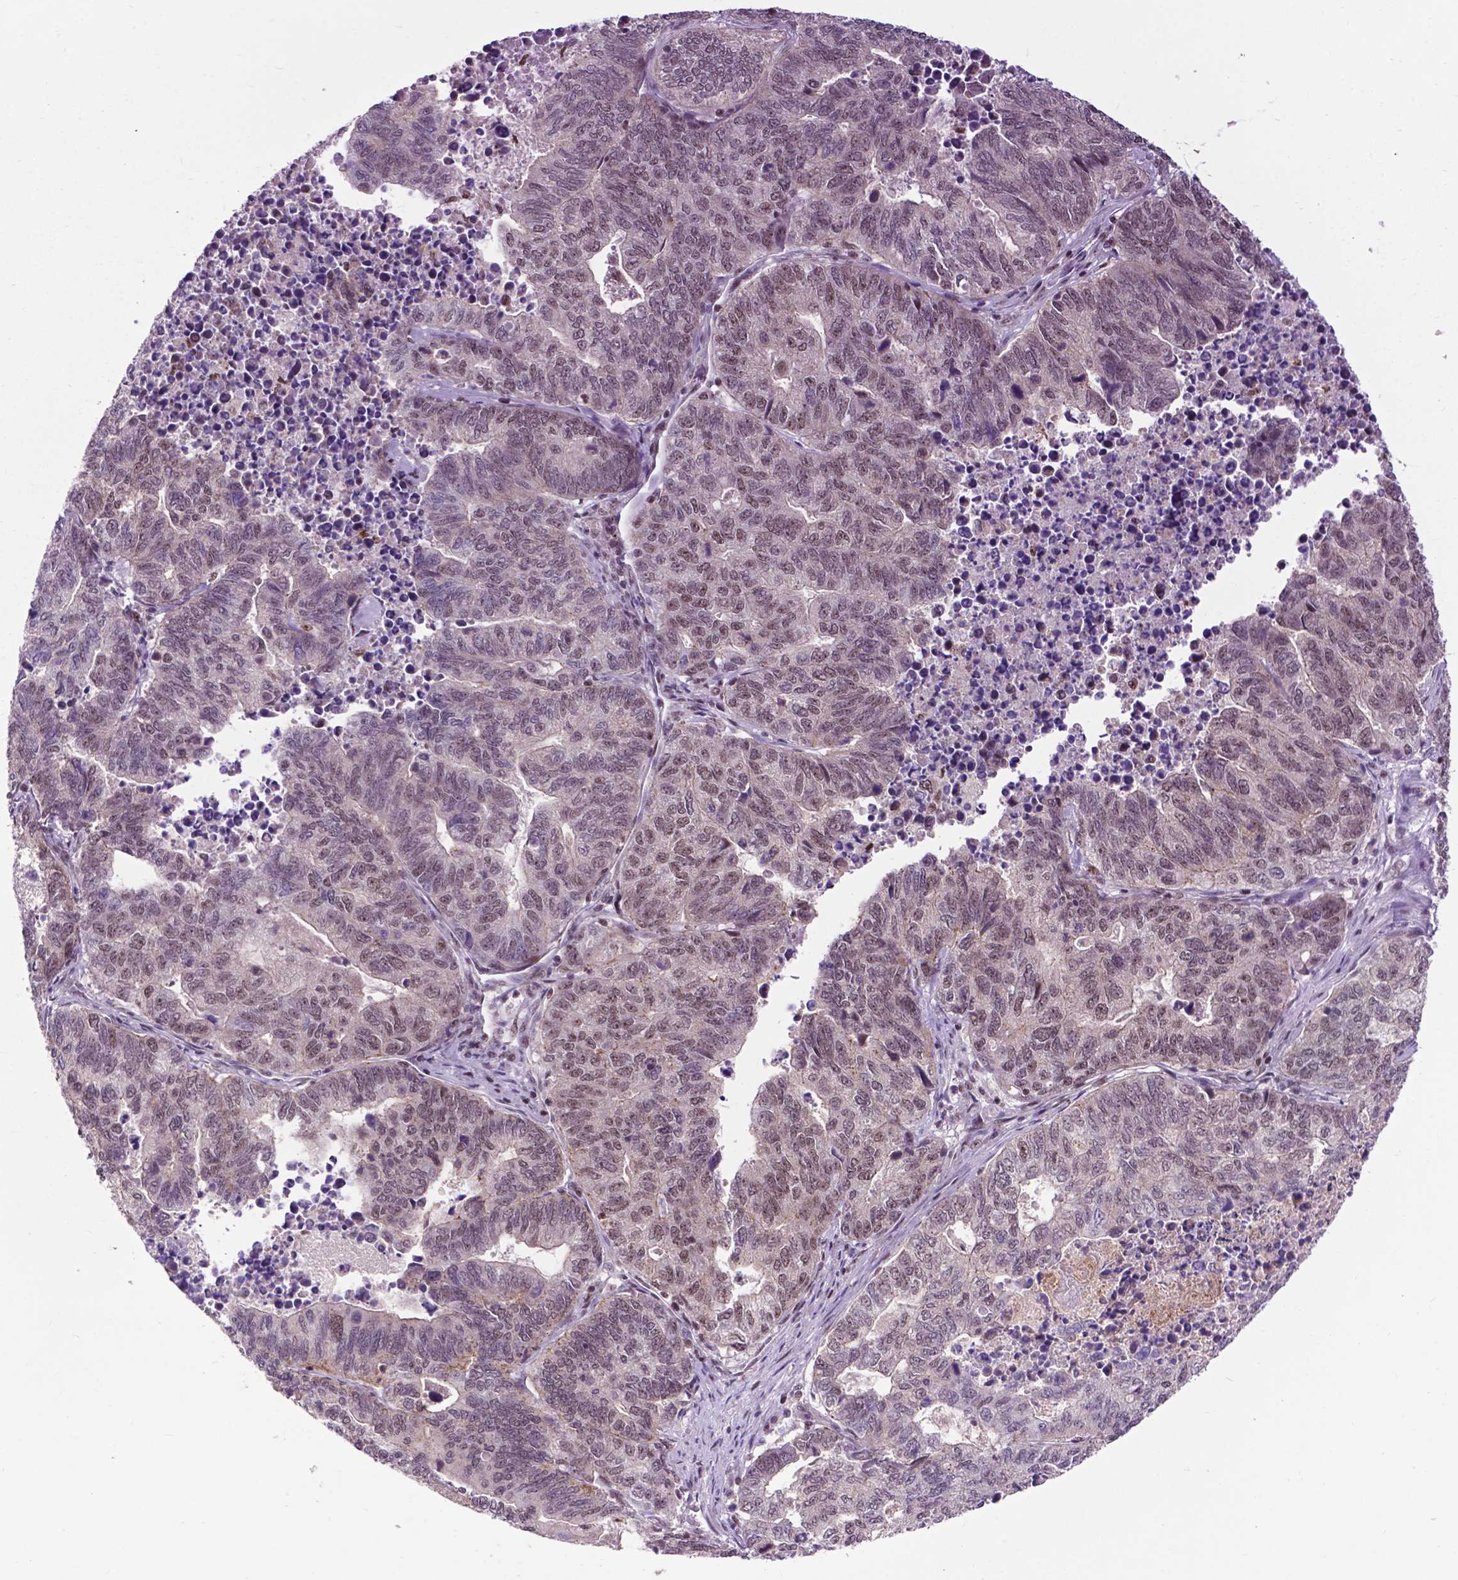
{"staining": {"intensity": "moderate", "quantity": "<25%", "location": "nuclear"}, "tissue": "stomach cancer", "cell_type": "Tumor cells", "image_type": "cancer", "snomed": [{"axis": "morphology", "description": "Adenocarcinoma, NOS"}, {"axis": "topography", "description": "Stomach, upper"}], "caption": "Immunohistochemistry (IHC) of adenocarcinoma (stomach) displays low levels of moderate nuclear staining in about <25% of tumor cells.", "gene": "EAF1", "patient": {"sex": "female", "age": 67}}